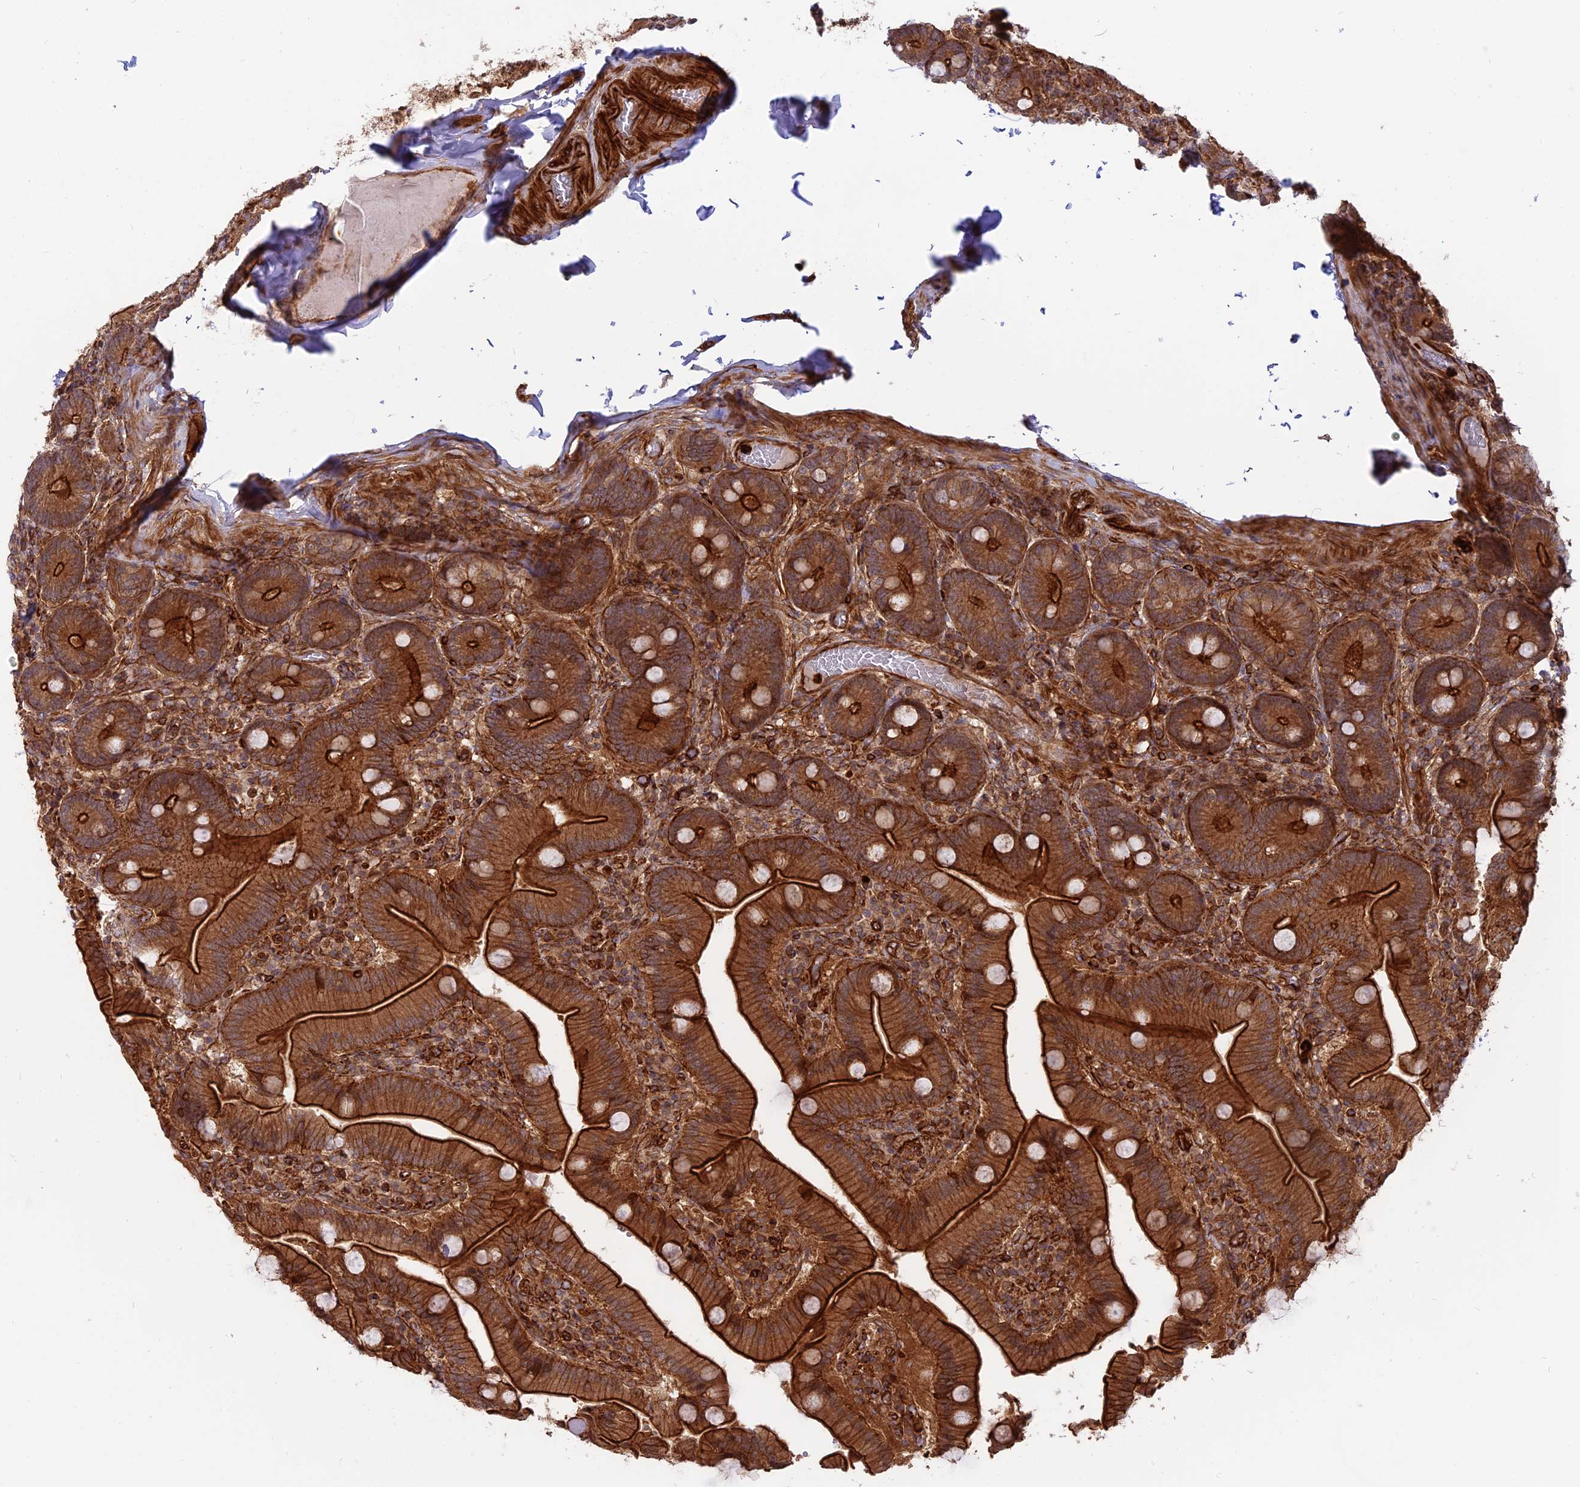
{"staining": {"intensity": "strong", "quantity": ">75%", "location": "cytoplasmic/membranous"}, "tissue": "duodenum", "cell_type": "Glandular cells", "image_type": "normal", "snomed": [{"axis": "morphology", "description": "Normal tissue, NOS"}, {"axis": "topography", "description": "Duodenum"}], "caption": "High-power microscopy captured an immunohistochemistry histopathology image of benign duodenum, revealing strong cytoplasmic/membranous positivity in approximately >75% of glandular cells. Ihc stains the protein in brown and the nuclei are stained blue.", "gene": "PHLDB3", "patient": {"sex": "female", "age": 62}}